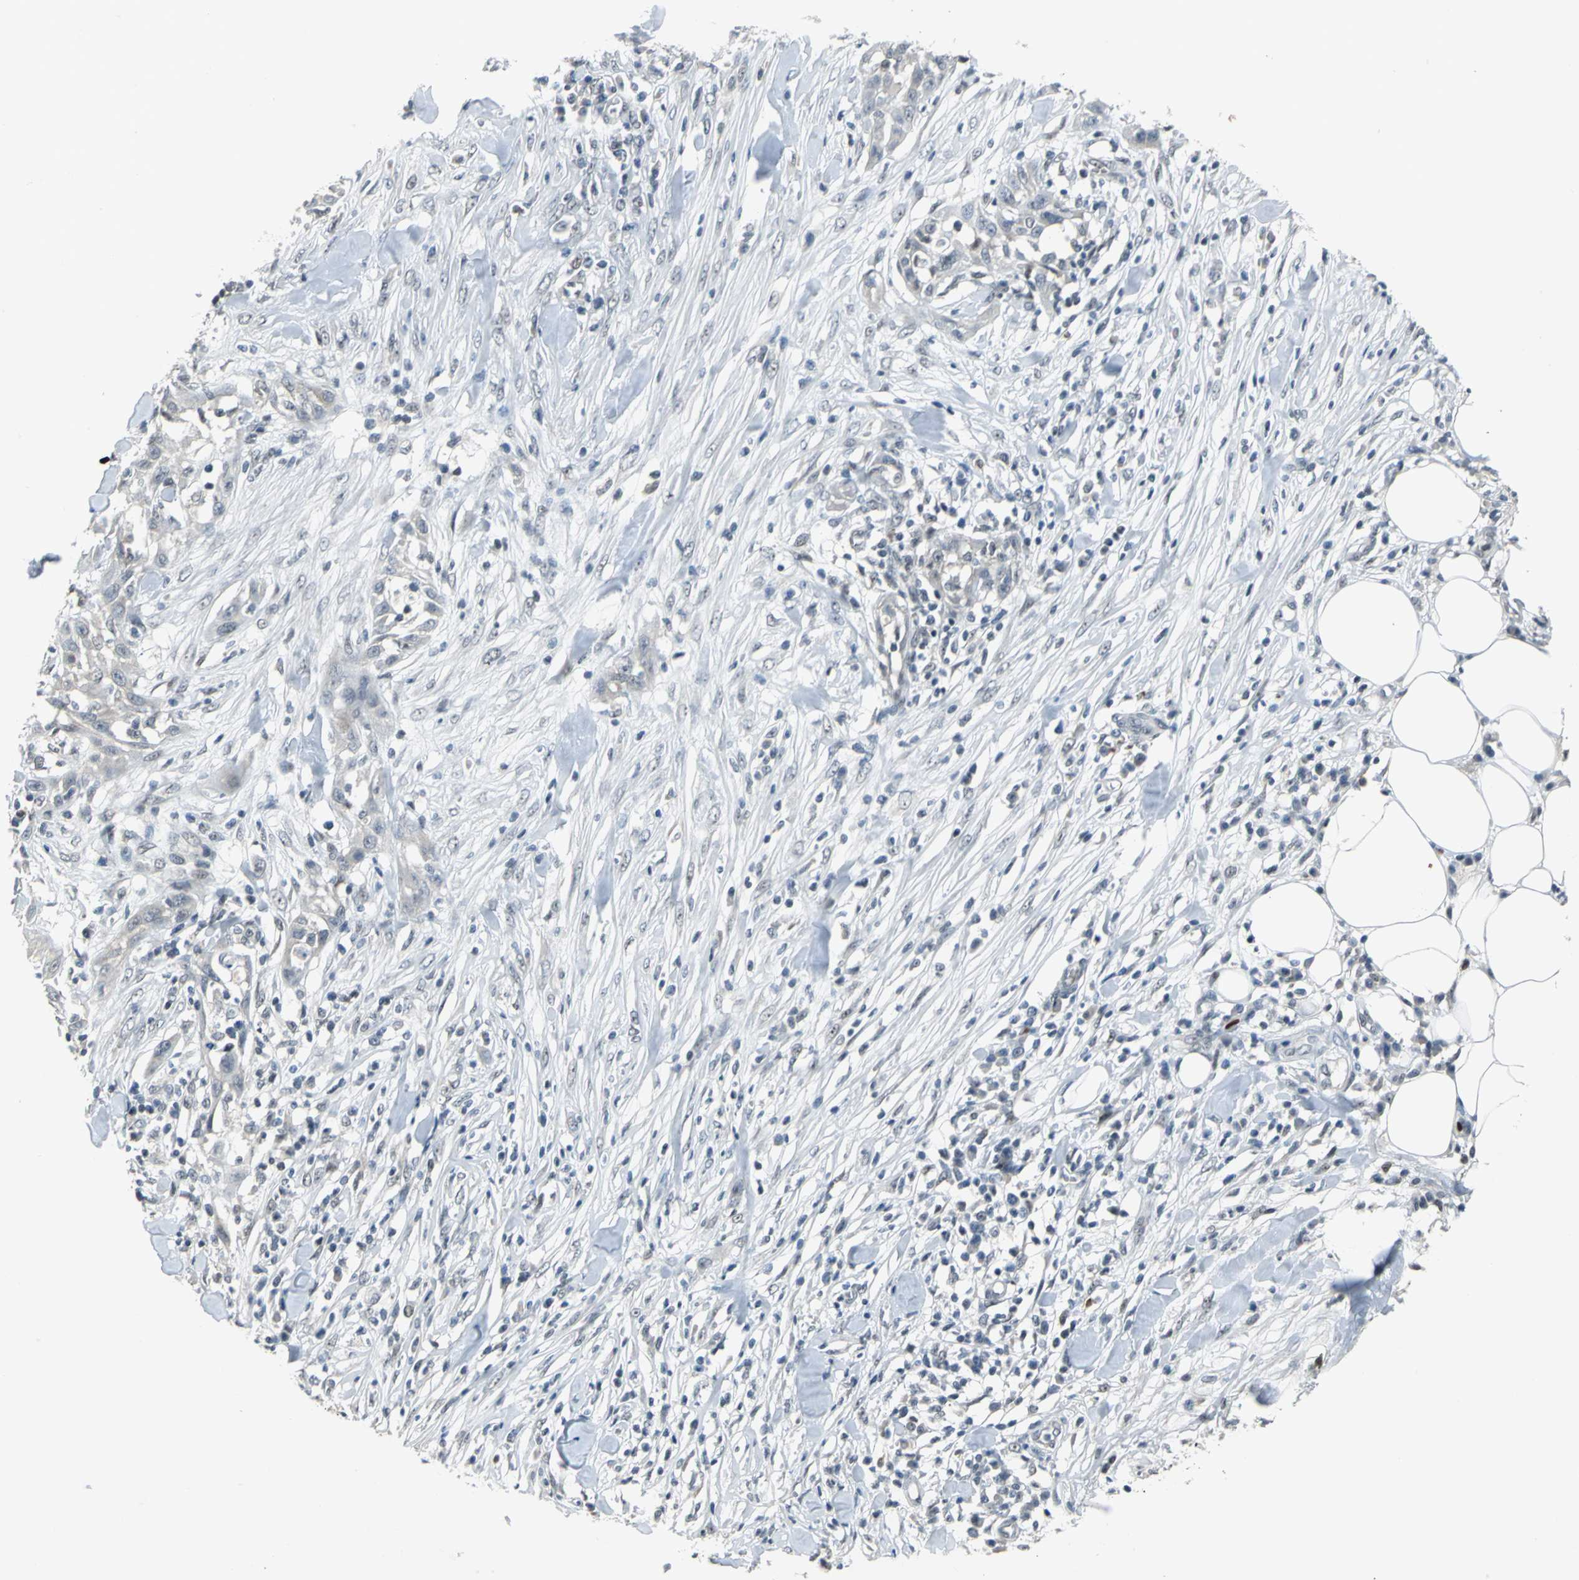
{"staining": {"intensity": "weak", "quantity": "25%-75%", "location": "nuclear"}, "tissue": "skin cancer", "cell_type": "Tumor cells", "image_type": "cancer", "snomed": [{"axis": "morphology", "description": "Squamous cell carcinoma, NOS"}, {"axis": "topography", "description": "Skin"}], "caption": "High-power microscopy captured an immunohistochemistry micrograph of squamous cell carcinoma (skin), revealing weak nuclear expression in about 25%-75% of tumor cells.", "gene": "GLI3", "patient": {"sex": "male", "age": 24}}